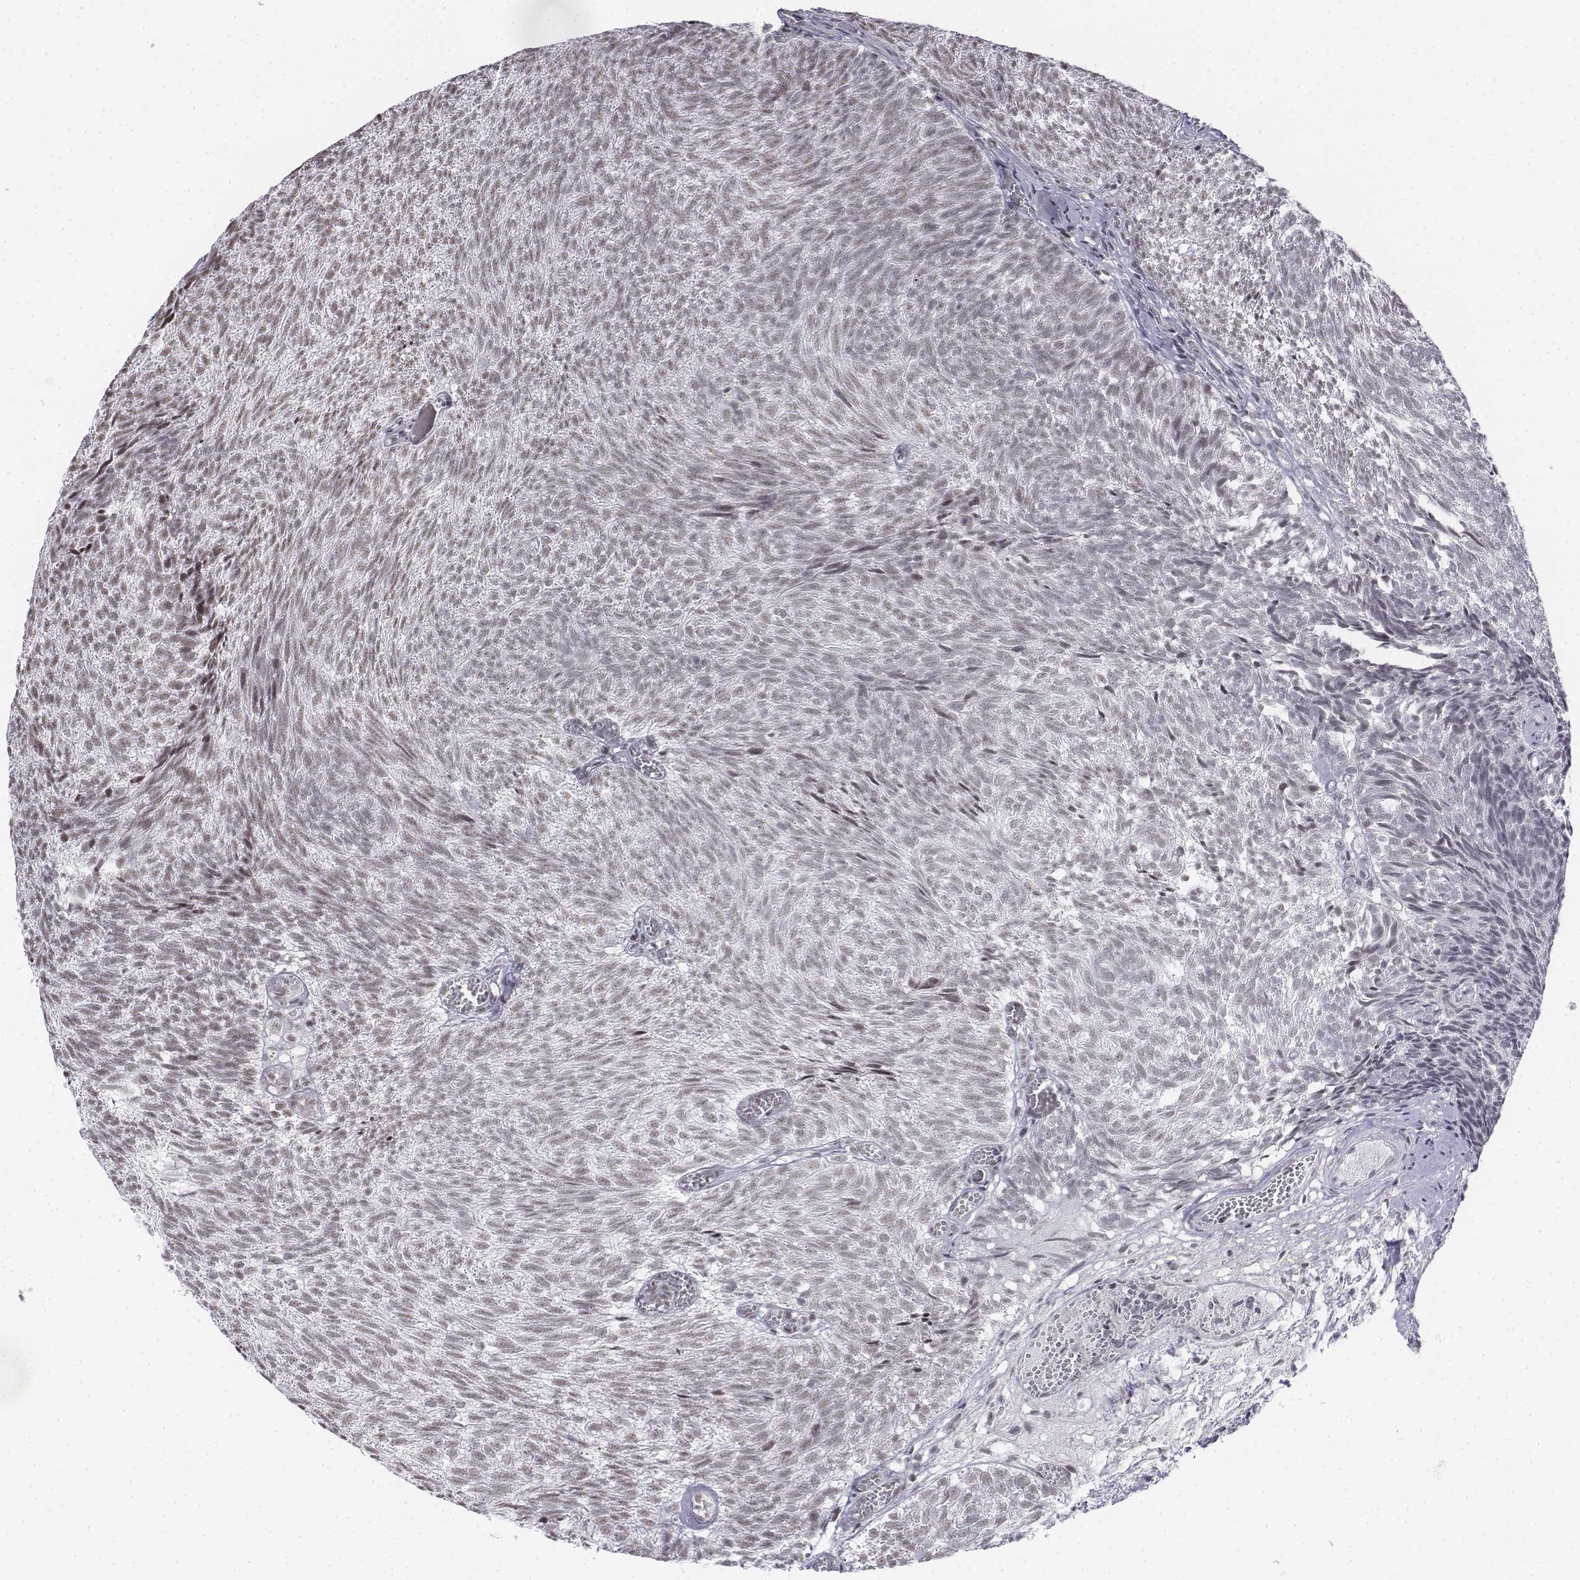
{"staining": {"intensity": "weak", "quantity": "25%-75%", "location": "nuclear"}, "tissue": "urothelial cancer", "cell_type": "Tumor cells", "image_type": "cancer", "snomed": [{"axis": "morphology", "description": "Urothelial carcinoma, Low grade"}, {"axis": "topography", "description": "Urinary bladder"}], "caption": "DAB (3,3'-diaminobenzidine) immunohistochemical staining of urothelial cancer displays weak nuclear protein positivity in about 25%-75% of tumor cells. (Stains: DAB in brown, nuclei in blue, Microscopy: brightfield microscopy at high magnification).", "gene": "SETD1A", "patient": {"sex": "male", "age": 77}}